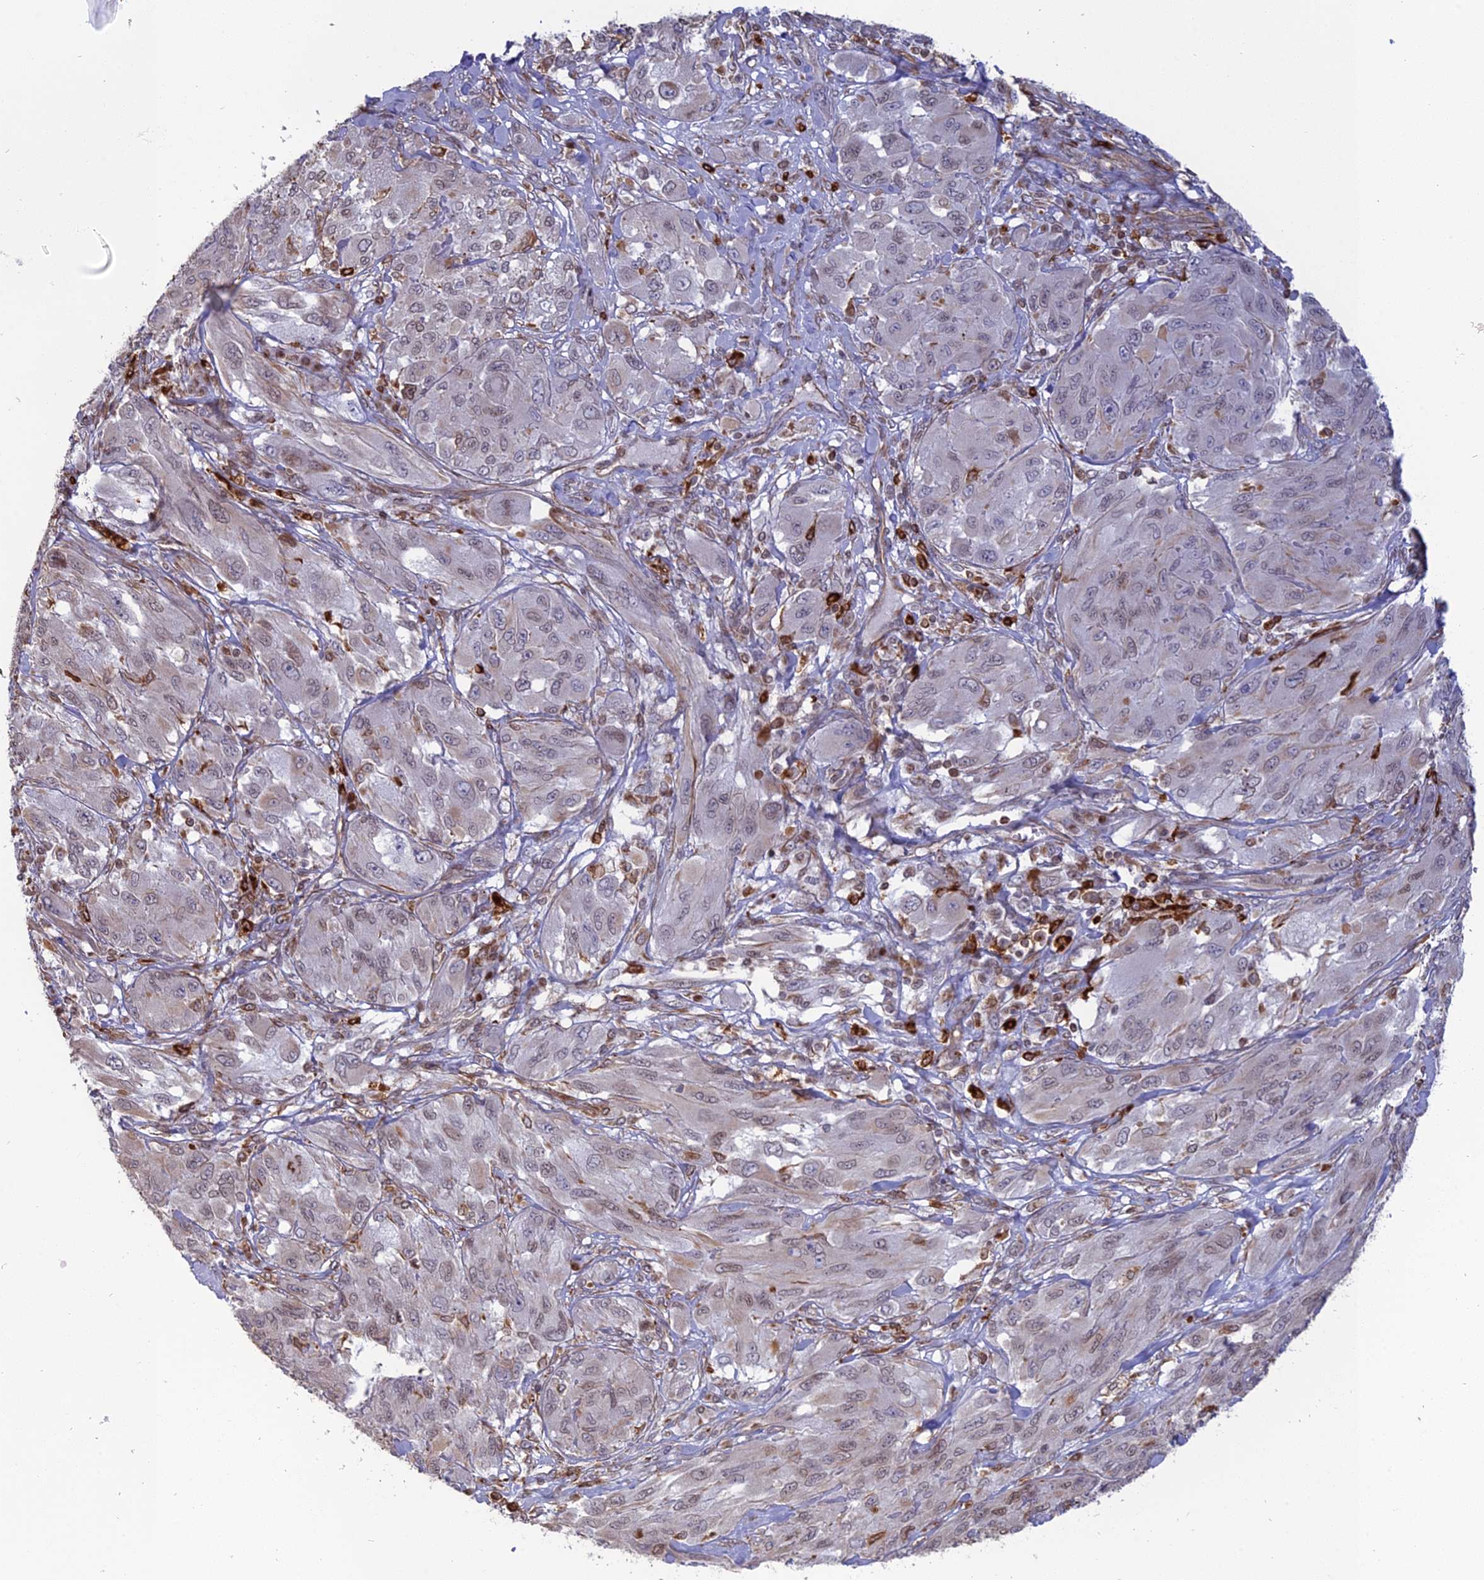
{"staining": {"intensity": "negative", "quantity": "none", "location": "none"}, "tissue": "melanoma", "cell_type": "Tumor cells", "image_type": "cancer", "snomed": [{"axis": "morphology", "description": "Malignant melanoma, NOS"}, {"axis": "topography", "description": "Skin"}], "caption": "IHC of human melanoma reveals no expression in tumor cells.", "gene": "APOBR", "patient": {"sex": "female", "age": 91}}